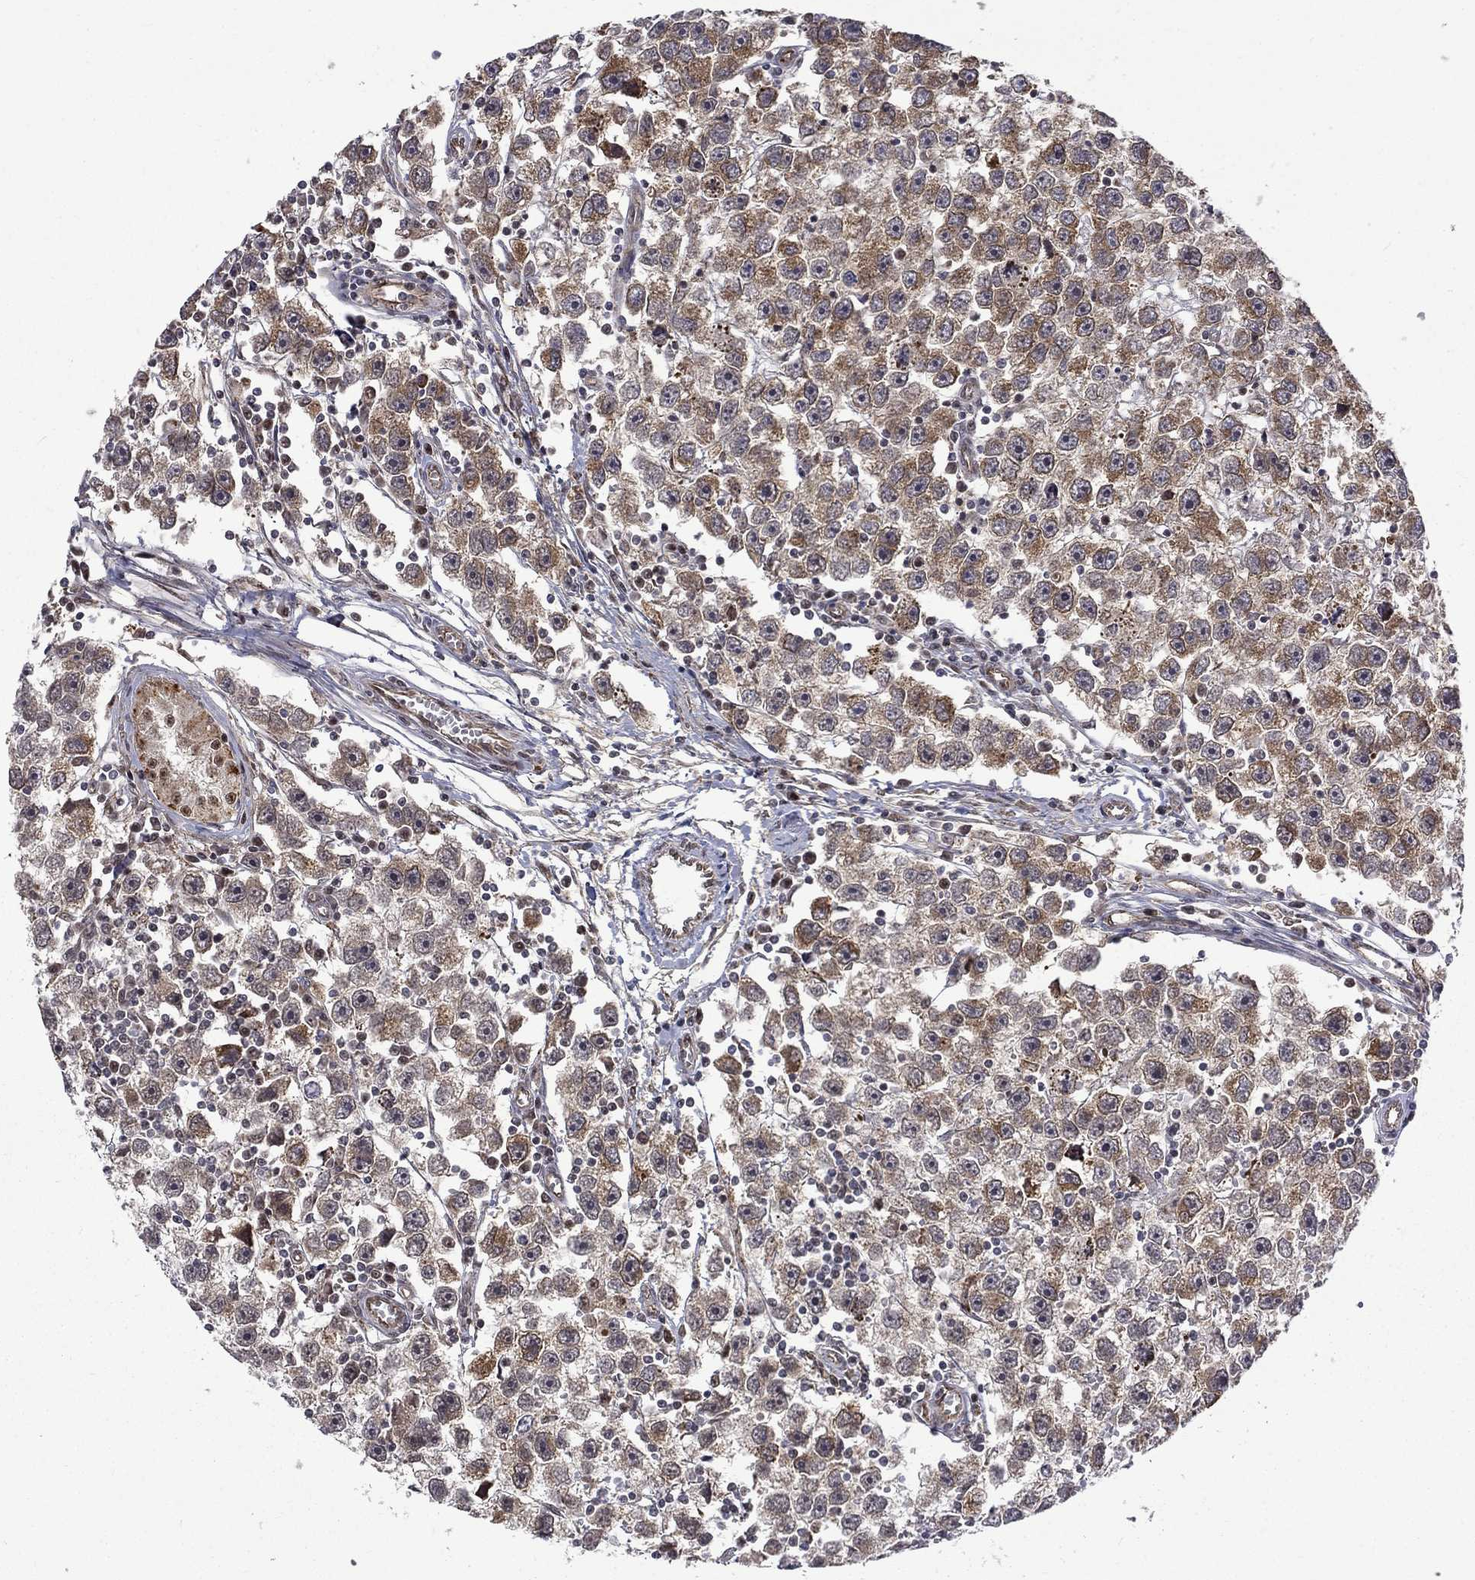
{"staining": {"intensity": "moderate", "quantity": "25%-75%", "location": "cytoplasmic/membranous"}, "tissue": "testis cancer", "cell_type": "Tumor cells", "image_type": "cancer", "snomed": [{"axis": "morphology", "description": "Seminoma, NOS"}, {"axis": "topography", "description": "Testis"}], "caption": "Protein staining by immunohistochemistry (IHC) demonstrates moderate cytoplasmic/membranous staining in about 25%-75% of tumor cells in testis seminoma.", "gene": "KPNA3", "patient": {"sex": "male", "age": 30}}